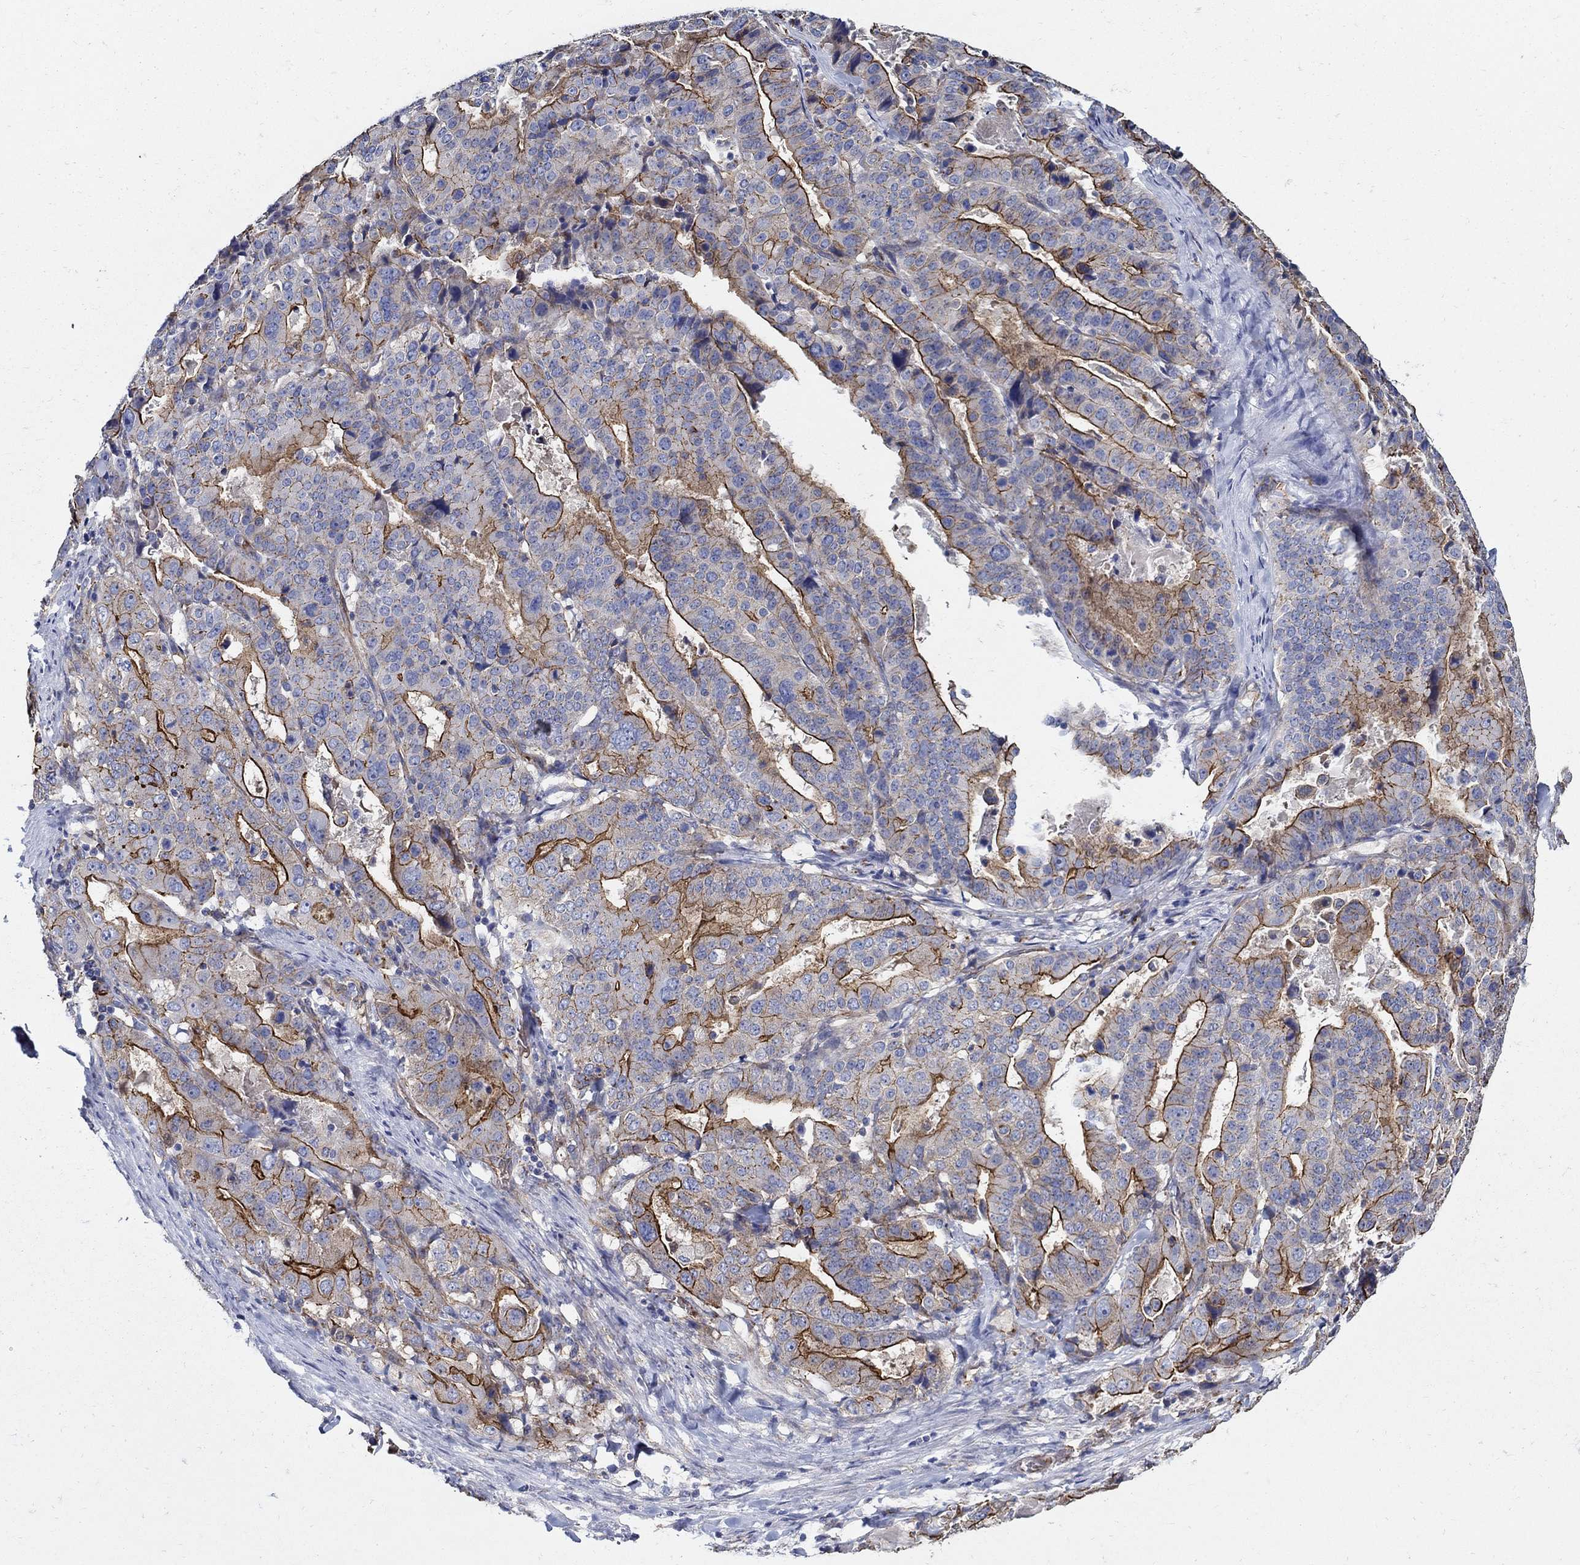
{"staining": {"intensity": "strong", "quantity": ">75%", "location": "cytoplasmic/membranous"}, "tissue": "stomach cancer", "cell_type": "Tumor cells", "image_type": "cancer", "snomed": [{"axis": "morphology", "description": "Adenocarcinoma, NOS"}, {"axis": "topography", "description": "Stomach"}], "caption": "Approximately >75% of tumor cells in stomach cancer (adenocarcinoma) reveal strong cytoplasmic/membranous protein expression as visualized by brown immunohistochemical staining.", "gene": "APBB3", "patient": {"sex": "male", "age": 48}}